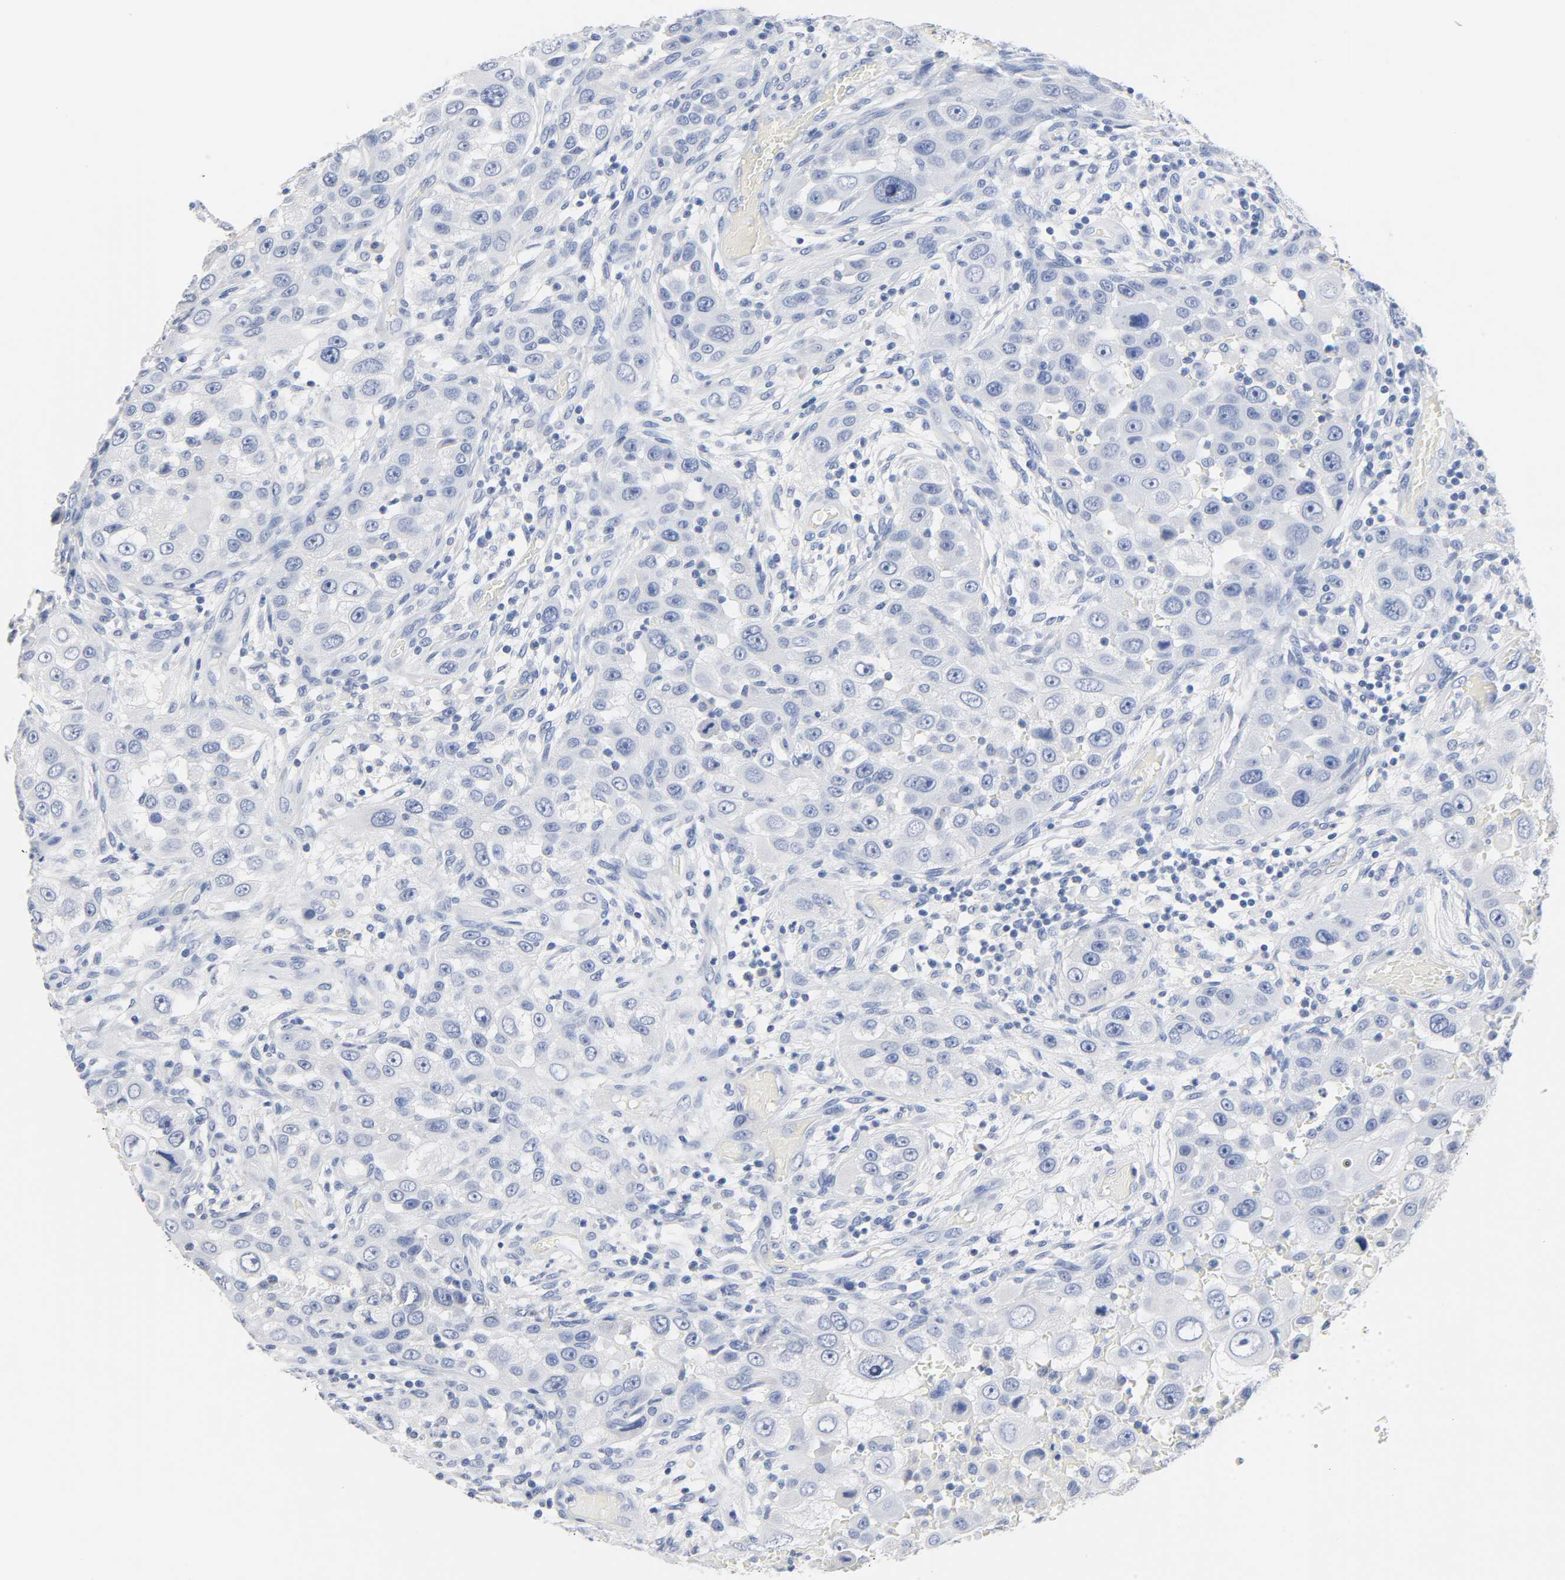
{"staining": {"intensity": "negative", "quantity": "none", "location": "none"}, "tissue": "head and neck cancer", "cell_type": "Tumor cells", "image_type": "cancer", "snomed": [{"axis": "morphology", "description": "Carcinoma, NOS"}, {"axis": "topography", "description": "Head-Neck"}], "caption": "Immunohistochemistry (IHC) micrograph of head and neck cancer (carcinoma) stained for a protein (brown), which reveals no expression in tumor cells.", "gene": "ACP3", "patient": {"sex": "male", "age": 87}}